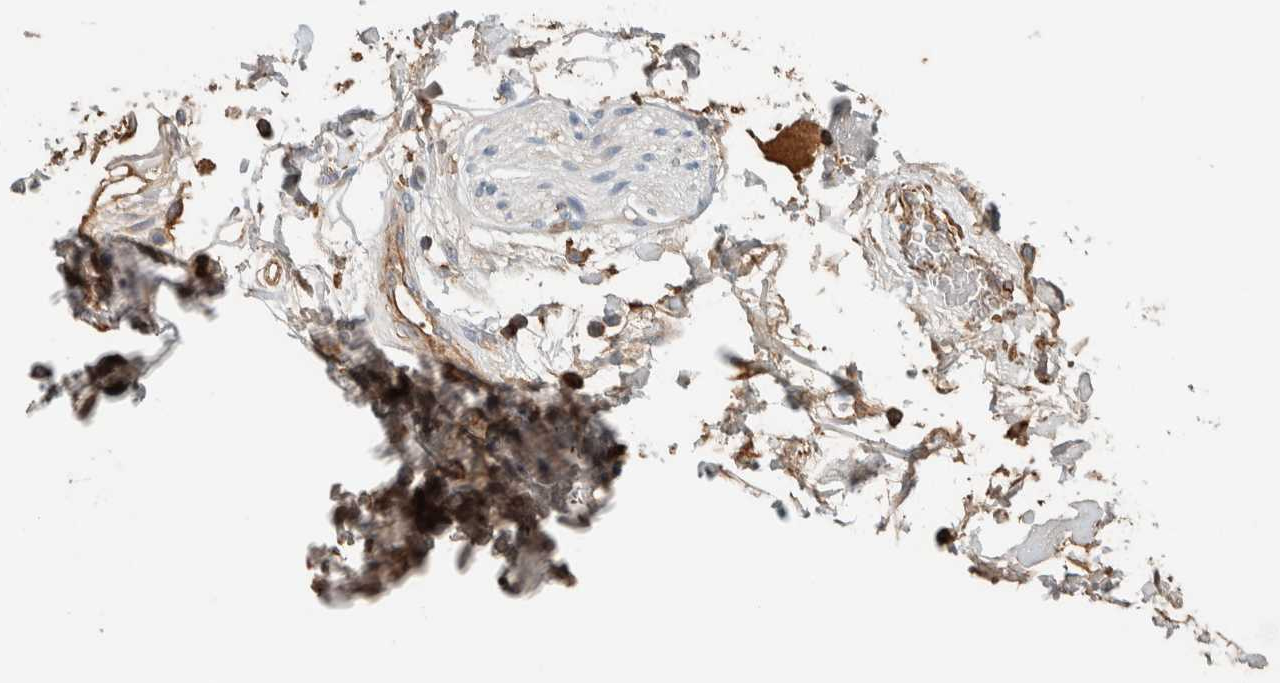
{"staining": {"intensity": "moderate", "quantity": "25%-75%", "location": "cytoplasmic/membranous"}, "tissue": "adipose tissue", "cell_type": "Adipocytes", "image_type": "normal", "snomed": [{"axis": "morphology", "description": "Normal tissue, NOS"}, {"axis": "topography", "description": "Soft tissue"}, {"axis": "topography", "description": "Peripheral nerve tissue"}], "caption": "Adipocytes show medium levels of moderate cytoplasmic/membranous positivity in about 25%-75% of cells in benign human adipose tissue. (Brightfield microscopy of DAB IHC at high magnification).", "gene": "CTBP2", "patient": {"sex": "female", "age": 71}}